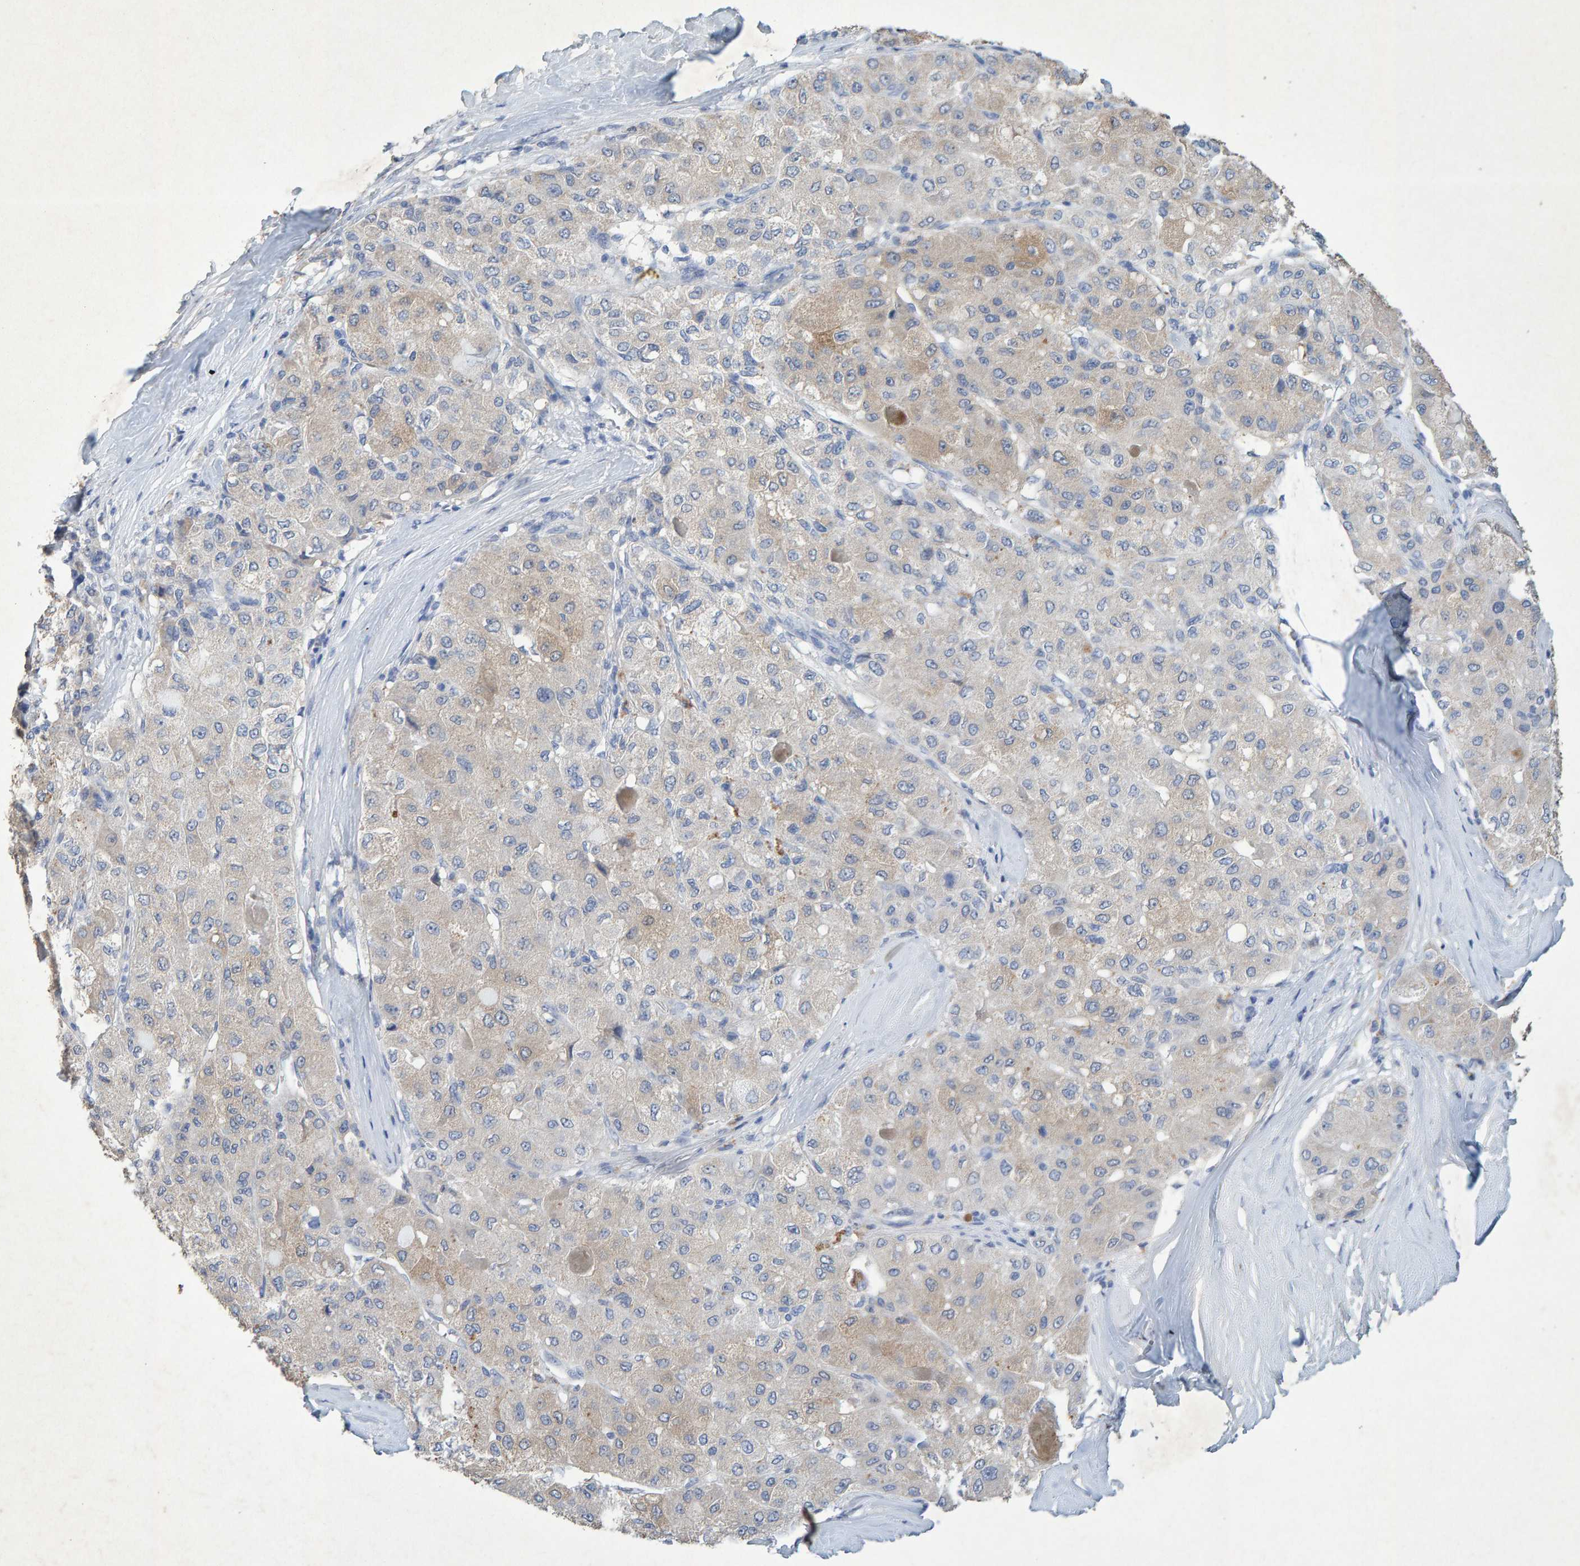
{"staining": {"intensity": "weak", "quantity": "25%-75%", "location": "cytoplasmic/membranous"}, "tissue": "liver cancer", "cell_type": "Tumor cells", "image_type": "cancer", "snomed": [{"axis": "morphology", "description": "Carcinoma, Hepatocellular, NOS"}, {"axis": "topography", "description": "Liver"}], "caption": "This is a photomicrograph of immunohistochemistry (IHC) staining of hepatocellular carcinoma (liver), which shows weak staining in the cytoplasmic/membranous of tumor cells.", "gene": "CTH", "patient": {"sex": "male", "age": 80}}